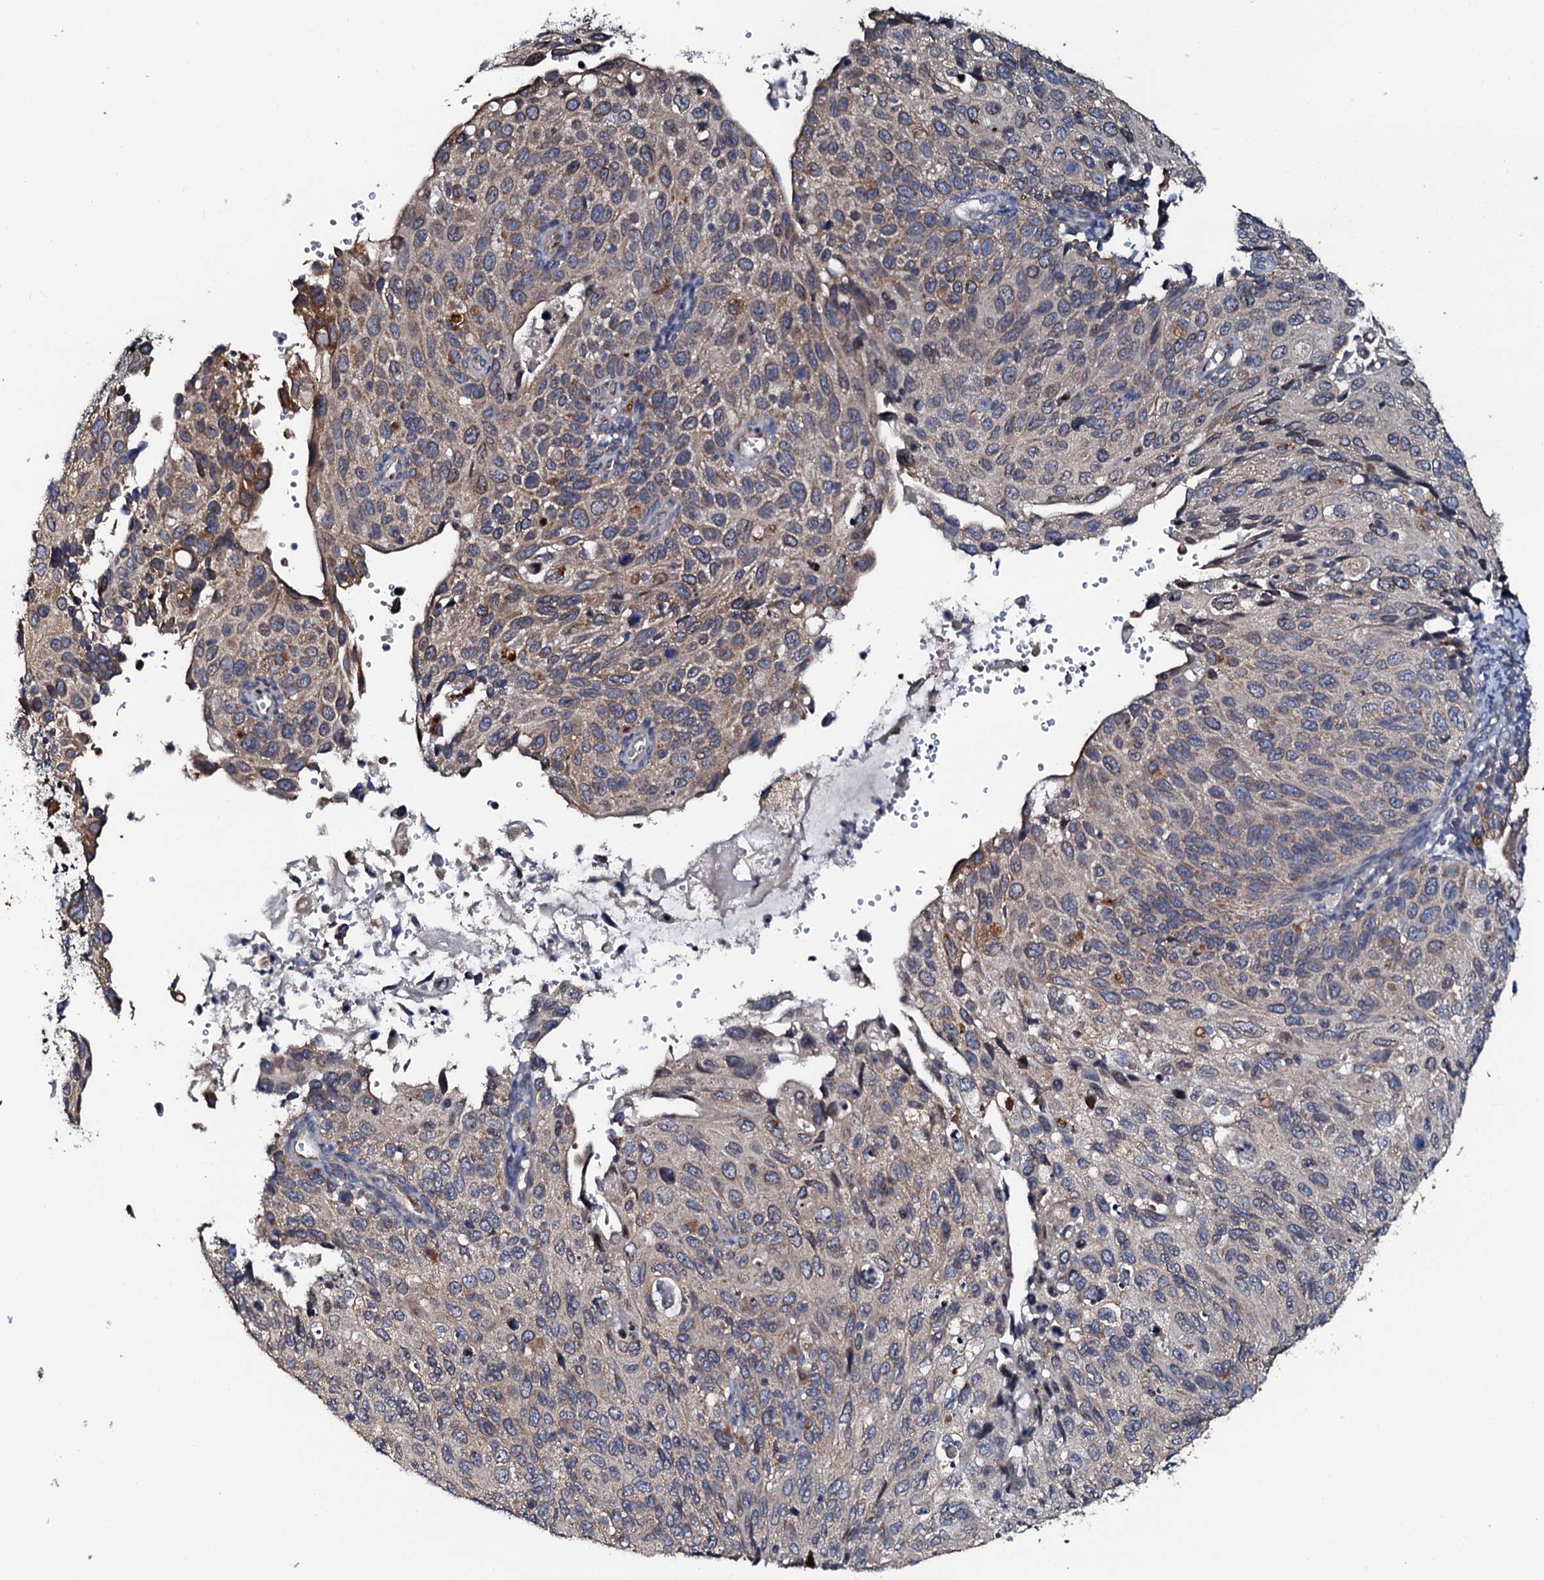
{"staining": {"intensity": "weak", "quantity": "<25%", "location": "cytoplasmic/membranous"}, "tissue": "cervical cancer", "cell_type": "Tumor cells", "image_type": "cancer", "snomed": [{"axis": "morphology", "description": "Squamous cell carcinoma, NOS"}, {"axis": "topography", "description": "Cervix"}], "caption": "Cervical cancer was stained to show a protein in brown. There is no significant expression in tumor cells.", "gene": "GLCE", "patient": {"sex": "female", "age": 70}}